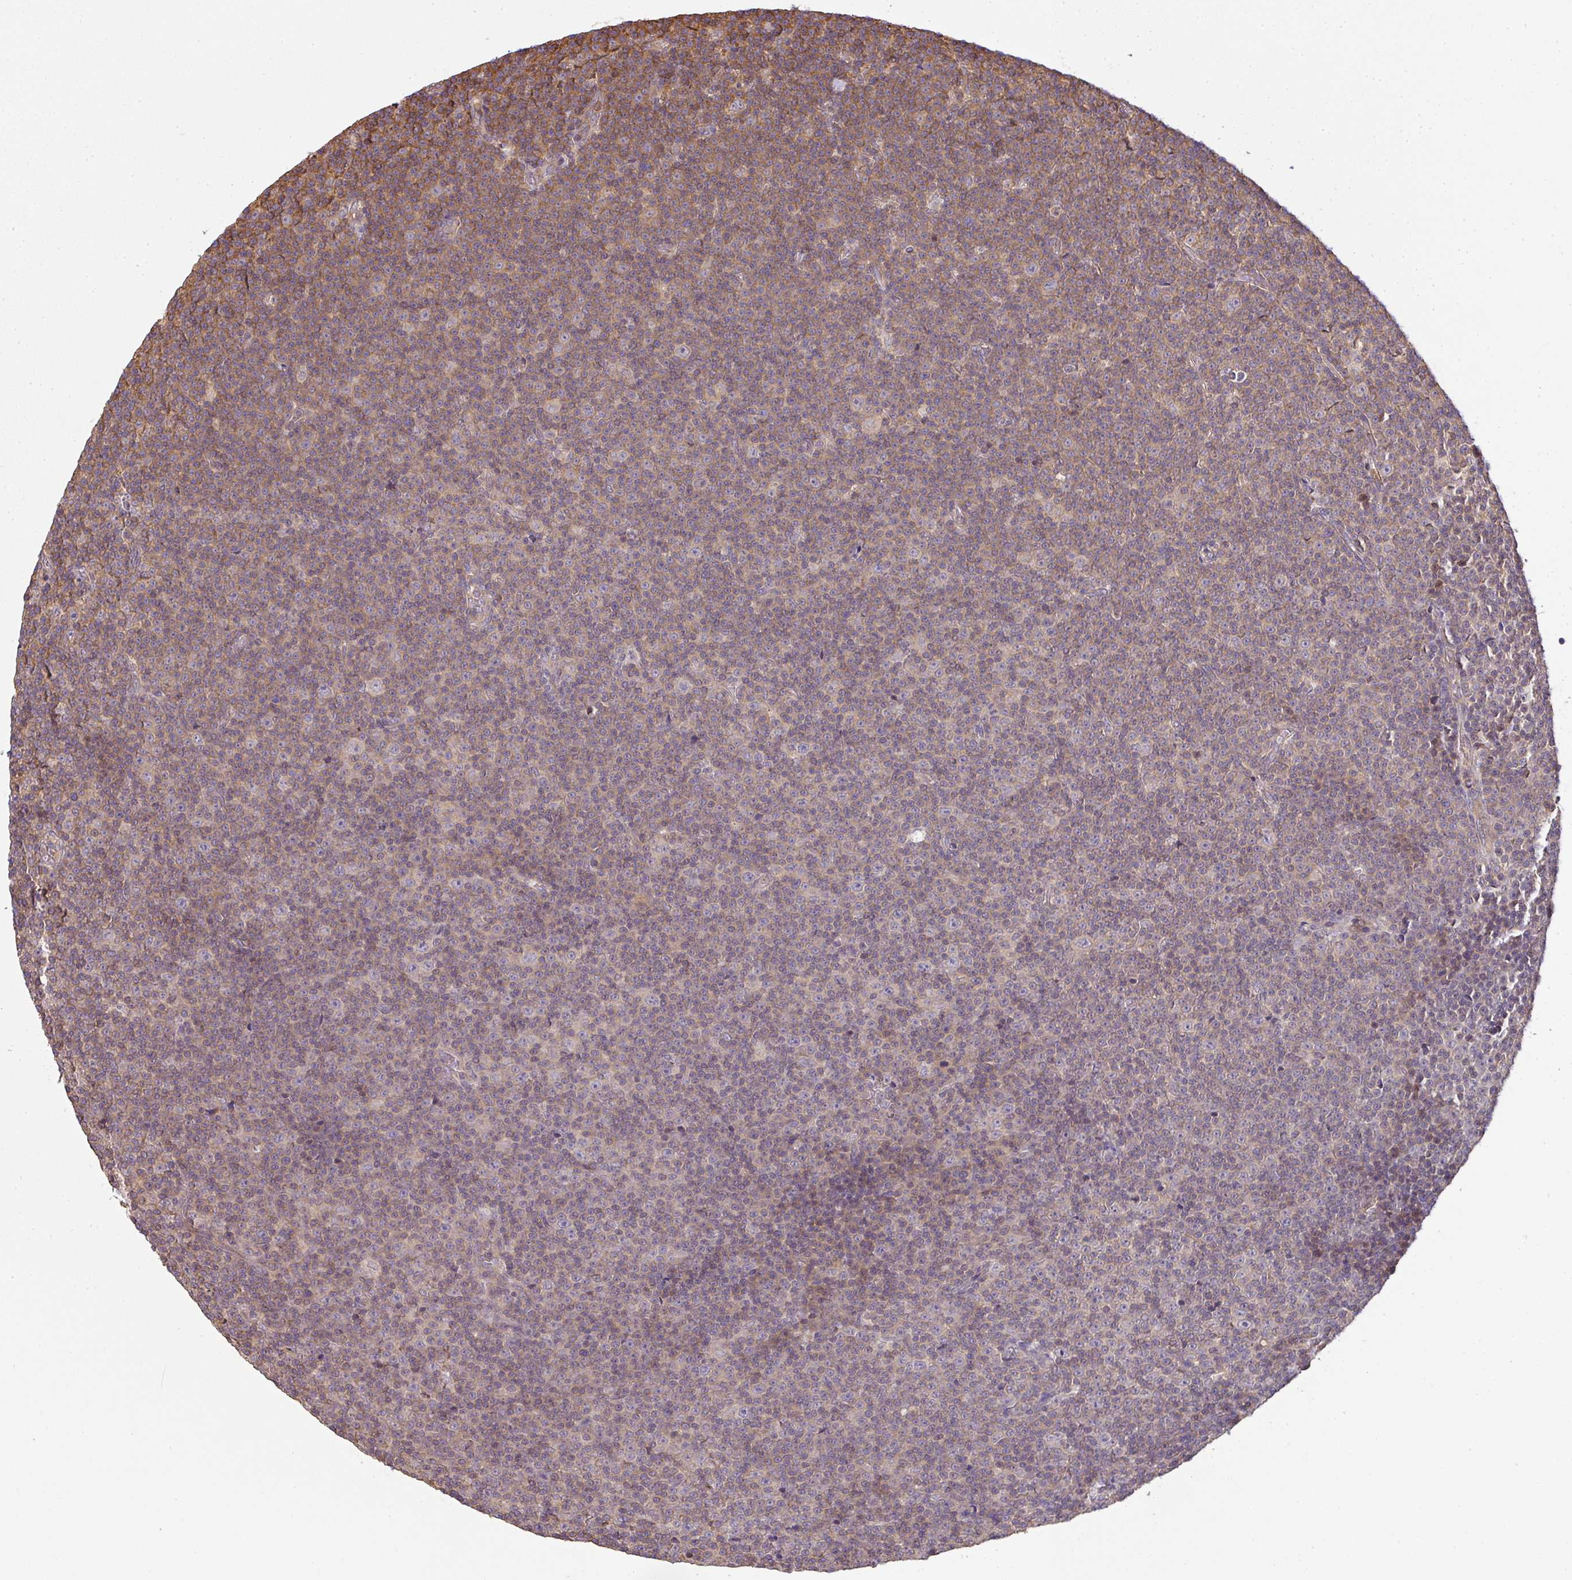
{"staining": {"intensity": "negative", "quantity": "none", "location": "none"}, "tissue": "lymphoma", "cell_type": "Tumor cells", "image_type": "cancer", "snomed": [{"axis": "morphology", "description": "Malignant lymphoma, non-Hodgkin's type, Low grade"}, {"axis": "topography", "description": "Lymph node"}], "caption": "This is a photomicrograph of immunohistochemistry (IHC) staining of malignant lymphoma, non-Hodgkin's type (low-grade), which shows no expression in tumor cells. Nuclei are stained in blue.", "gene": "TCL1B", "patient": {"sex": "female", "age": 67}}